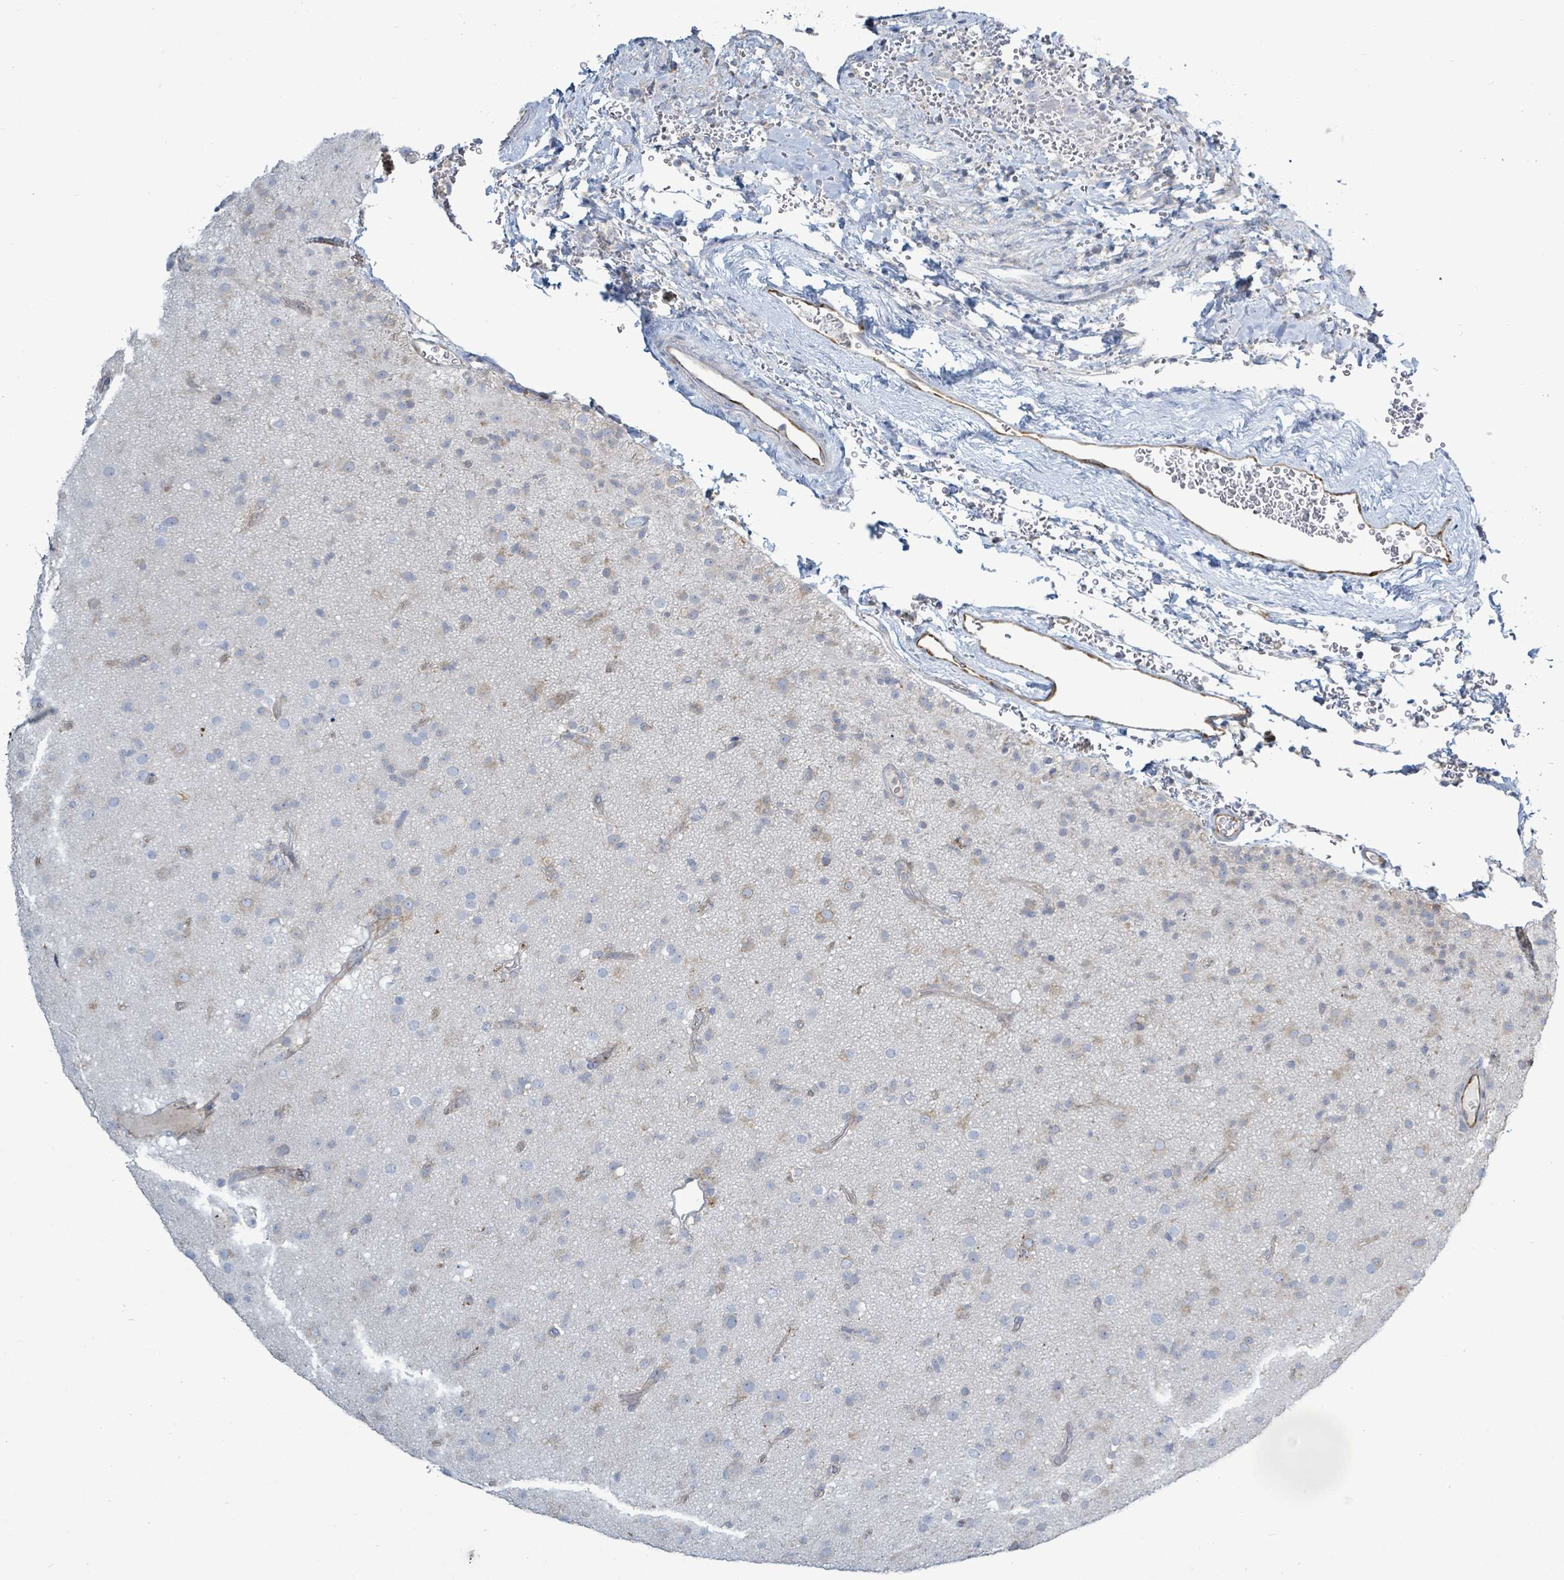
{"staining": {"intensity": "negative", "quantity": "none", "location": "none"}, "tissue": "glioma", "cell_type": "Tumor cells", "image_type": "cancer", "snomed": [{"axis": "morphology", "description": "Glioma, malignant, Low grade"}, {"axis": "topography", "description": "Brain"}], "caption": "Glioma was stained to show a protein in brown. There is no significant expression in tumor cells.", "gene": "SIRPB1", "patient": {"sex": "male", "age": 65}}